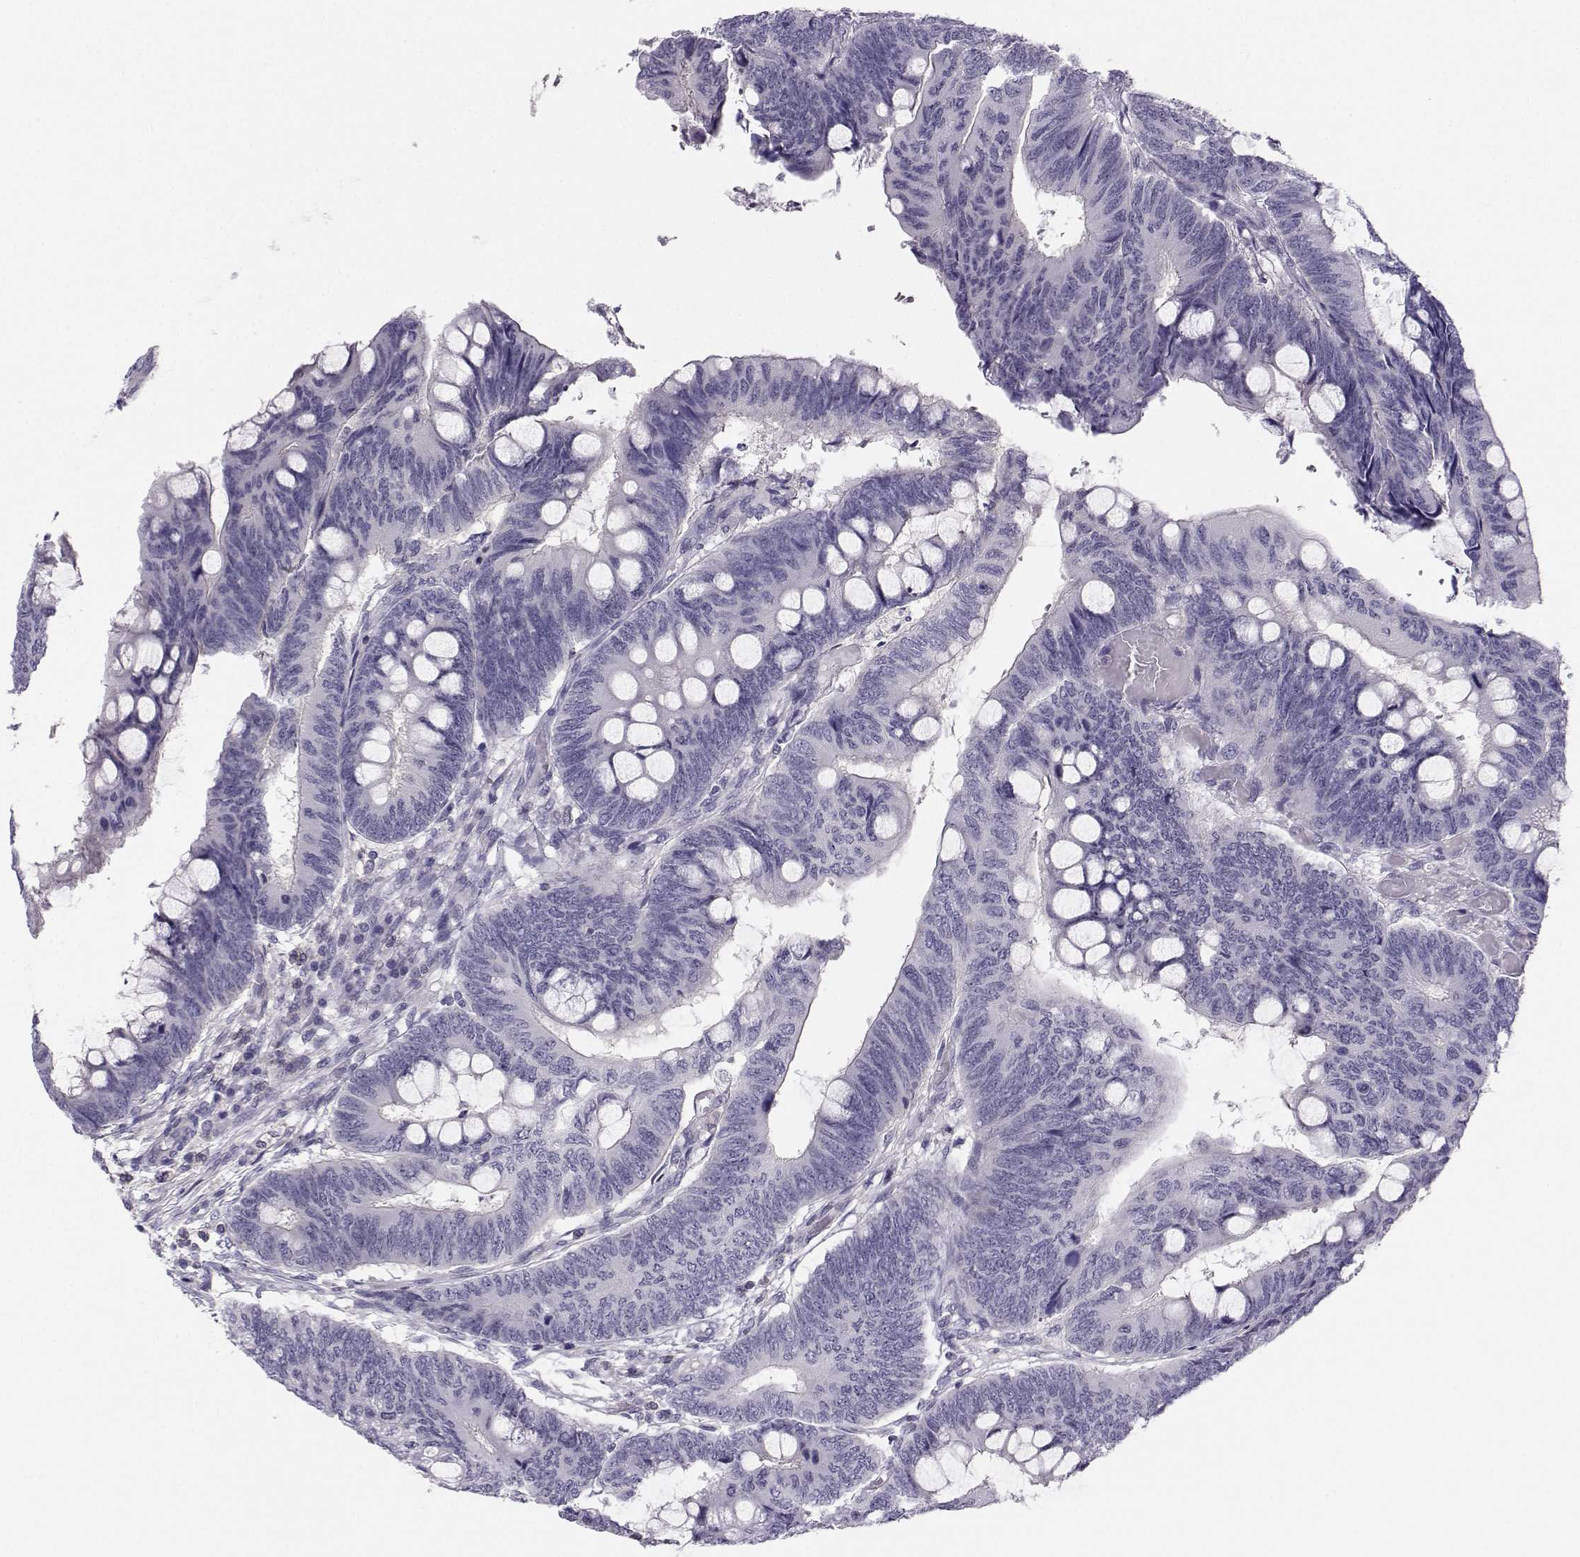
{"staining": {"intensity": "negative", "quantity": "none", "location": "none"}, "tissue": "colorectal cancer", "cell_type": "Tumor cells", "image_type": "cancer", "snomed": [{"axis": "morphology", "description": "Normal tissue, NOS"}, {"axis": "morphology", "description": "Adenocarcinoma, NOS"}, {"axis": "topography", "description": "Rectum"}], "caption": "High power microscopy photomicrograph of an IHC image of adenocarcinoma (colorectal), revealing no significant expression in tumor cells. (DAB (3,3'-diaminobenzidine) immunohistochemistry (IHC) visualized using brightfield microscopy, high magnification).", "gene": "MROH7", "patient": {"sex": "male", "age": 92}}